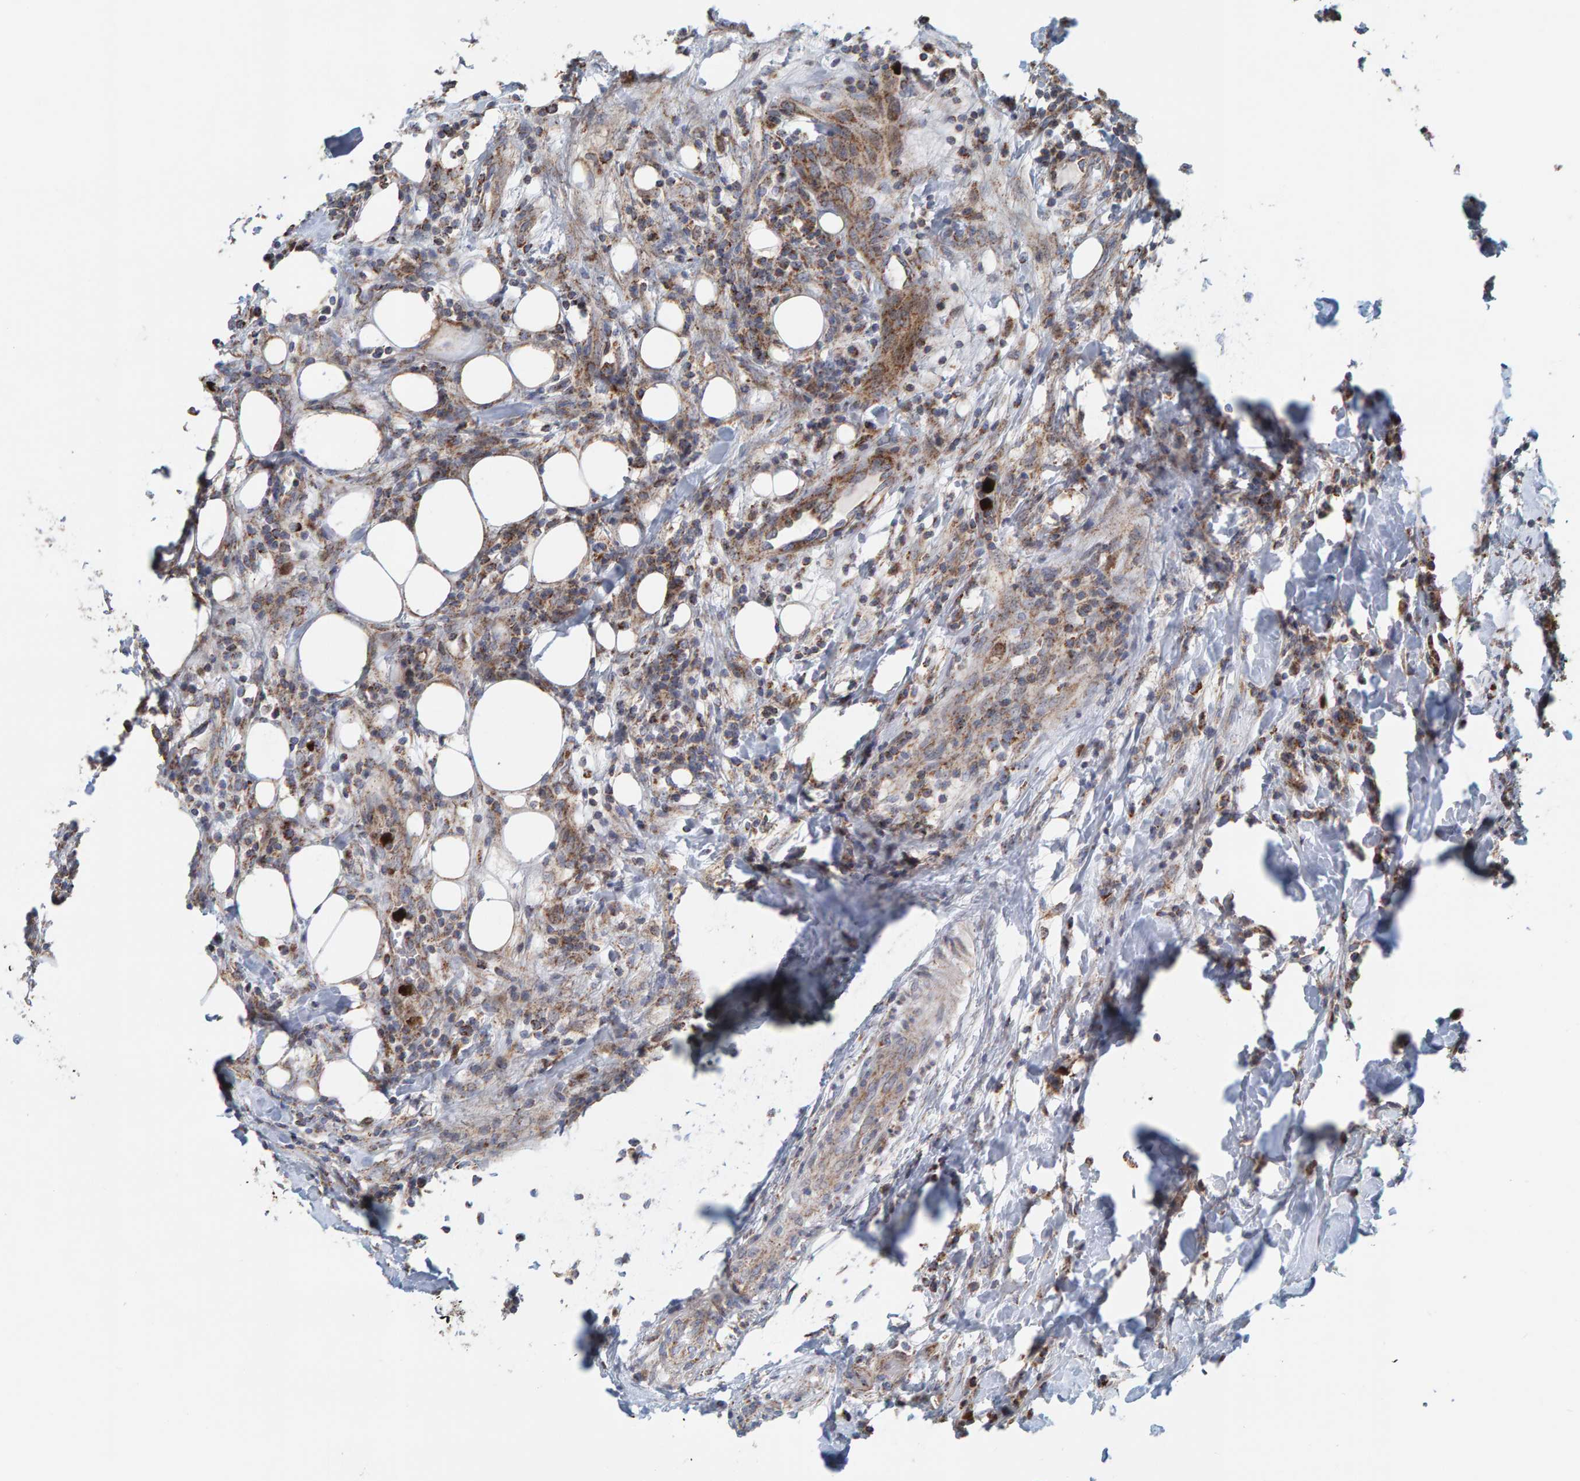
{"staining": {"intensity": "moderate", "quantity": ">75%", "location": "cytoplasmic/membranous"}, "tissue": "breast cancer", "cell_type": "Tumor cells", "image_type": "cancer", "snomed": [{"axis": "morphology", "description": "Duct carcinoma"}, {"axis": "topography", "description": "Breast"}], "caption": "Immunohistochemistry histopathology image of neoplastic tissue: breast infiltrating ductal carcinoma stained using immunohistochemistry (IHC) displays medium levels of moderate protein expression localized specifically in the cytoplasmic/membranous of tumor cells, appearing as a cytoplasmic/membranous brown color.", "gene": "B9D1", "patient": {"sex": "female", "age": 37}}